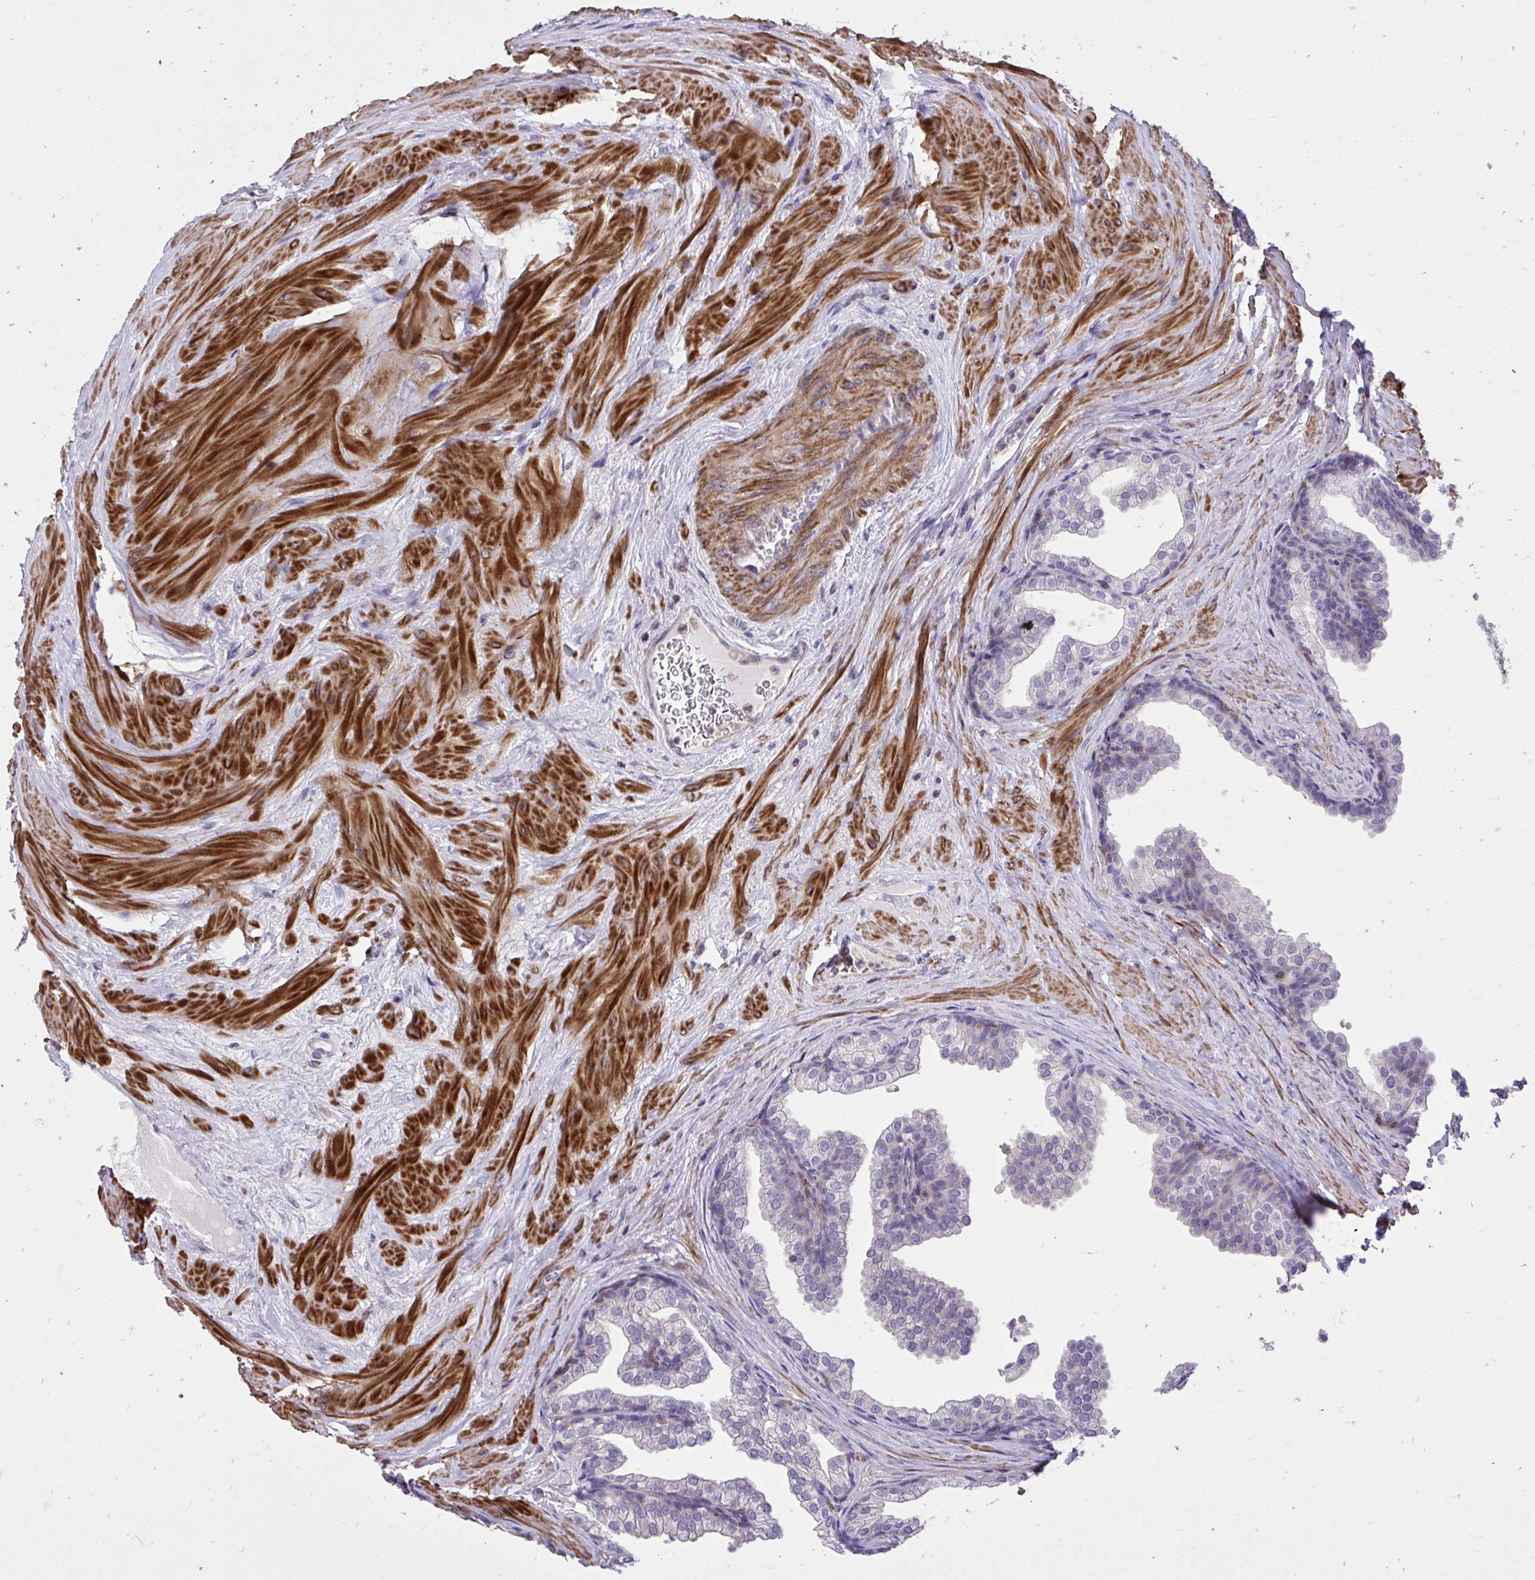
{"staining": {"intensity": "negative", "quantity": "none", "location": "none"}, "tissue": "prostate", "cell_type": "Glandular cells", "image_type": "normal", "snomed": [{"axis": "morphology", "description": "Normal tissue, NOS"}, {"axis": "topography", "description": "Prostate"}], "caption": "Immunohistochemistry micrograph of normal prostate: prostate stained with DAB (3,3'-diaminobenzidine) exhibits no significant protein positivity in glandular cells.", "gene": "IGFL2", "patient": {"sex": "male", "age": 37}}